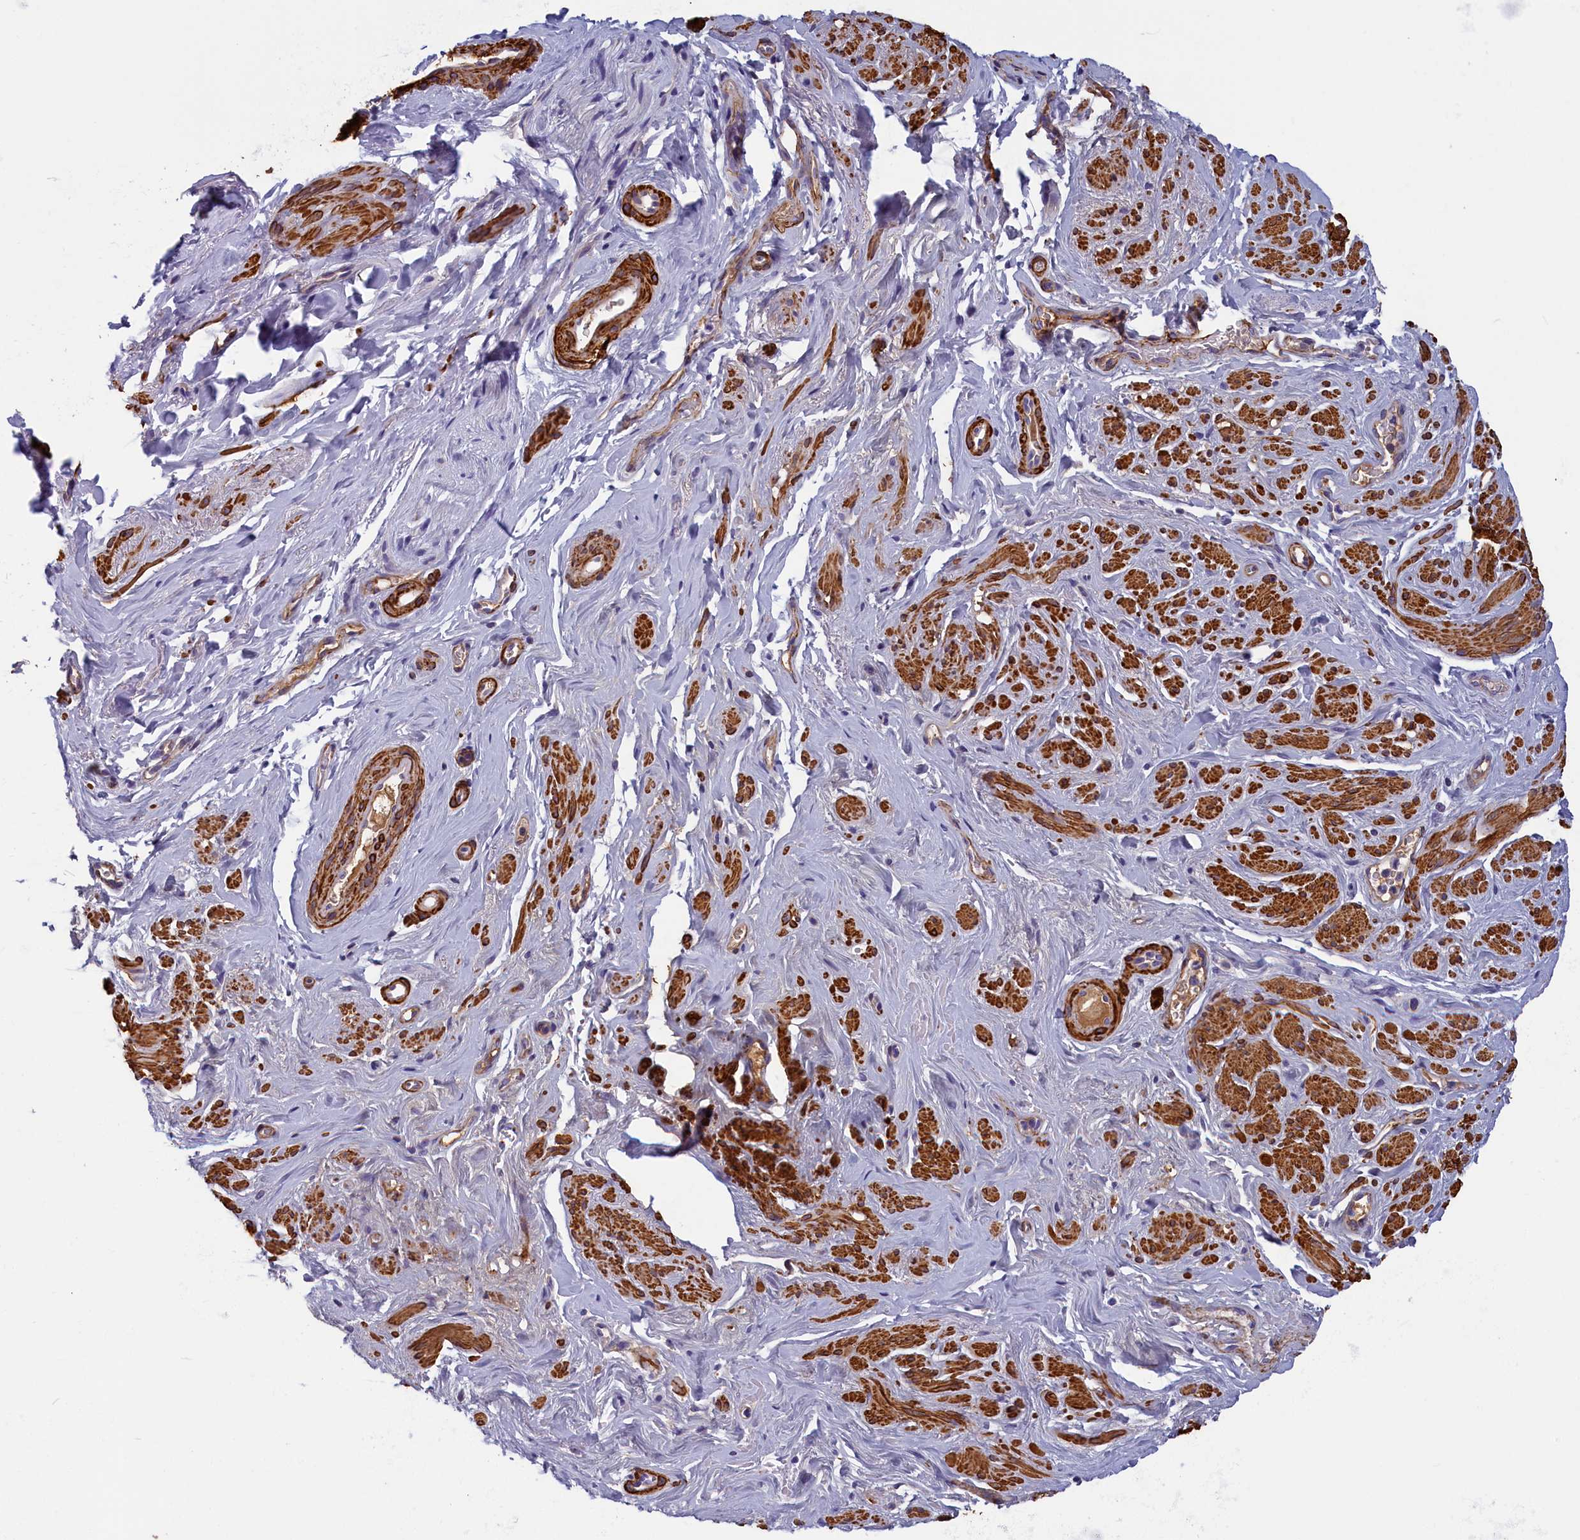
{"staining": {"intensity": "strong", "quantity": "25%-75%", "location": "cytoplasmic/membranous"}, "tissue": "smooth muscle", "cell_type": "Smooth muscle cells", "image_type": "normal", "snomed": [{"axis": "morphology", "description": "Normal tissue, NOS"}, {"axis": "topography", "description": "Smooth muscle"}, {"axis": "topography", "description": "Peripheral nerve tissue"}], "caption": "Brown immunohistochemical staining in benign human smooth muscle reveals strong cytoplasmic/membranous staining in approximately 25%-75% of smooth muscle cells. Nuclei are stained in blue.", "gene": "BCL2L13", "patient": {"sex": "male", "age": 69}}